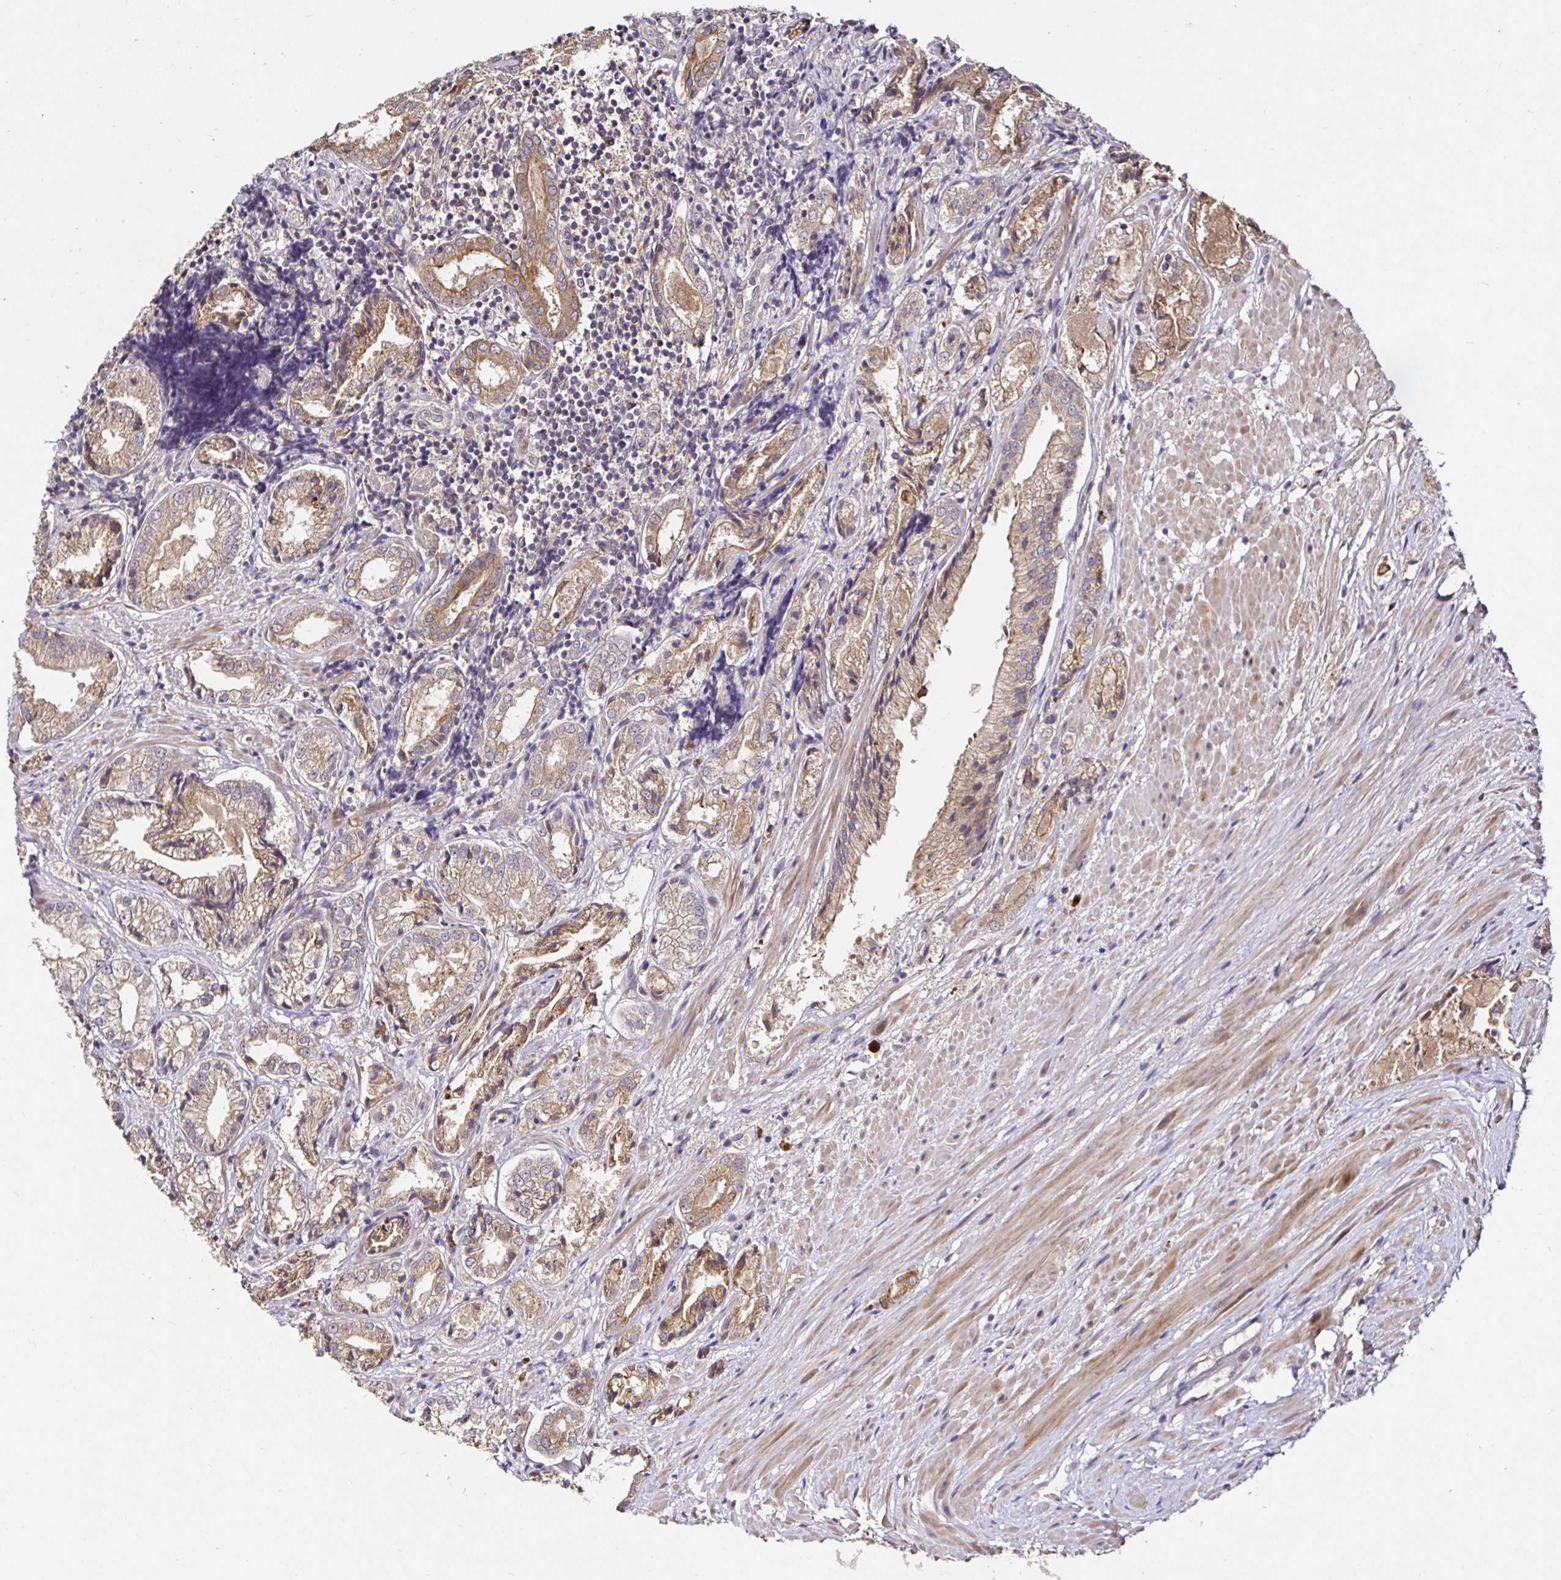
{"staining": {"intensity": "moderate", "quantity": "25%-75%", "location": "cytoplasmic/membranous"}, "tissue": "prostate cancer", "cell_type": "Tumor cells", "image_type": "cancer", "snomed": [{"axis": "morphology", "description": "Adenocarcinoma, High grade"}, {"axis": "topography", "description": "Prostate"}], "caption": "Immunohistochemical staining of prostate cancer reveals medium levels of moderate cytoplasmic/membranous protein staining in approximately 25%-75% of tumor cells.", "gene": "SMYD3", "patient": {"sex": "male", "age": 61}}